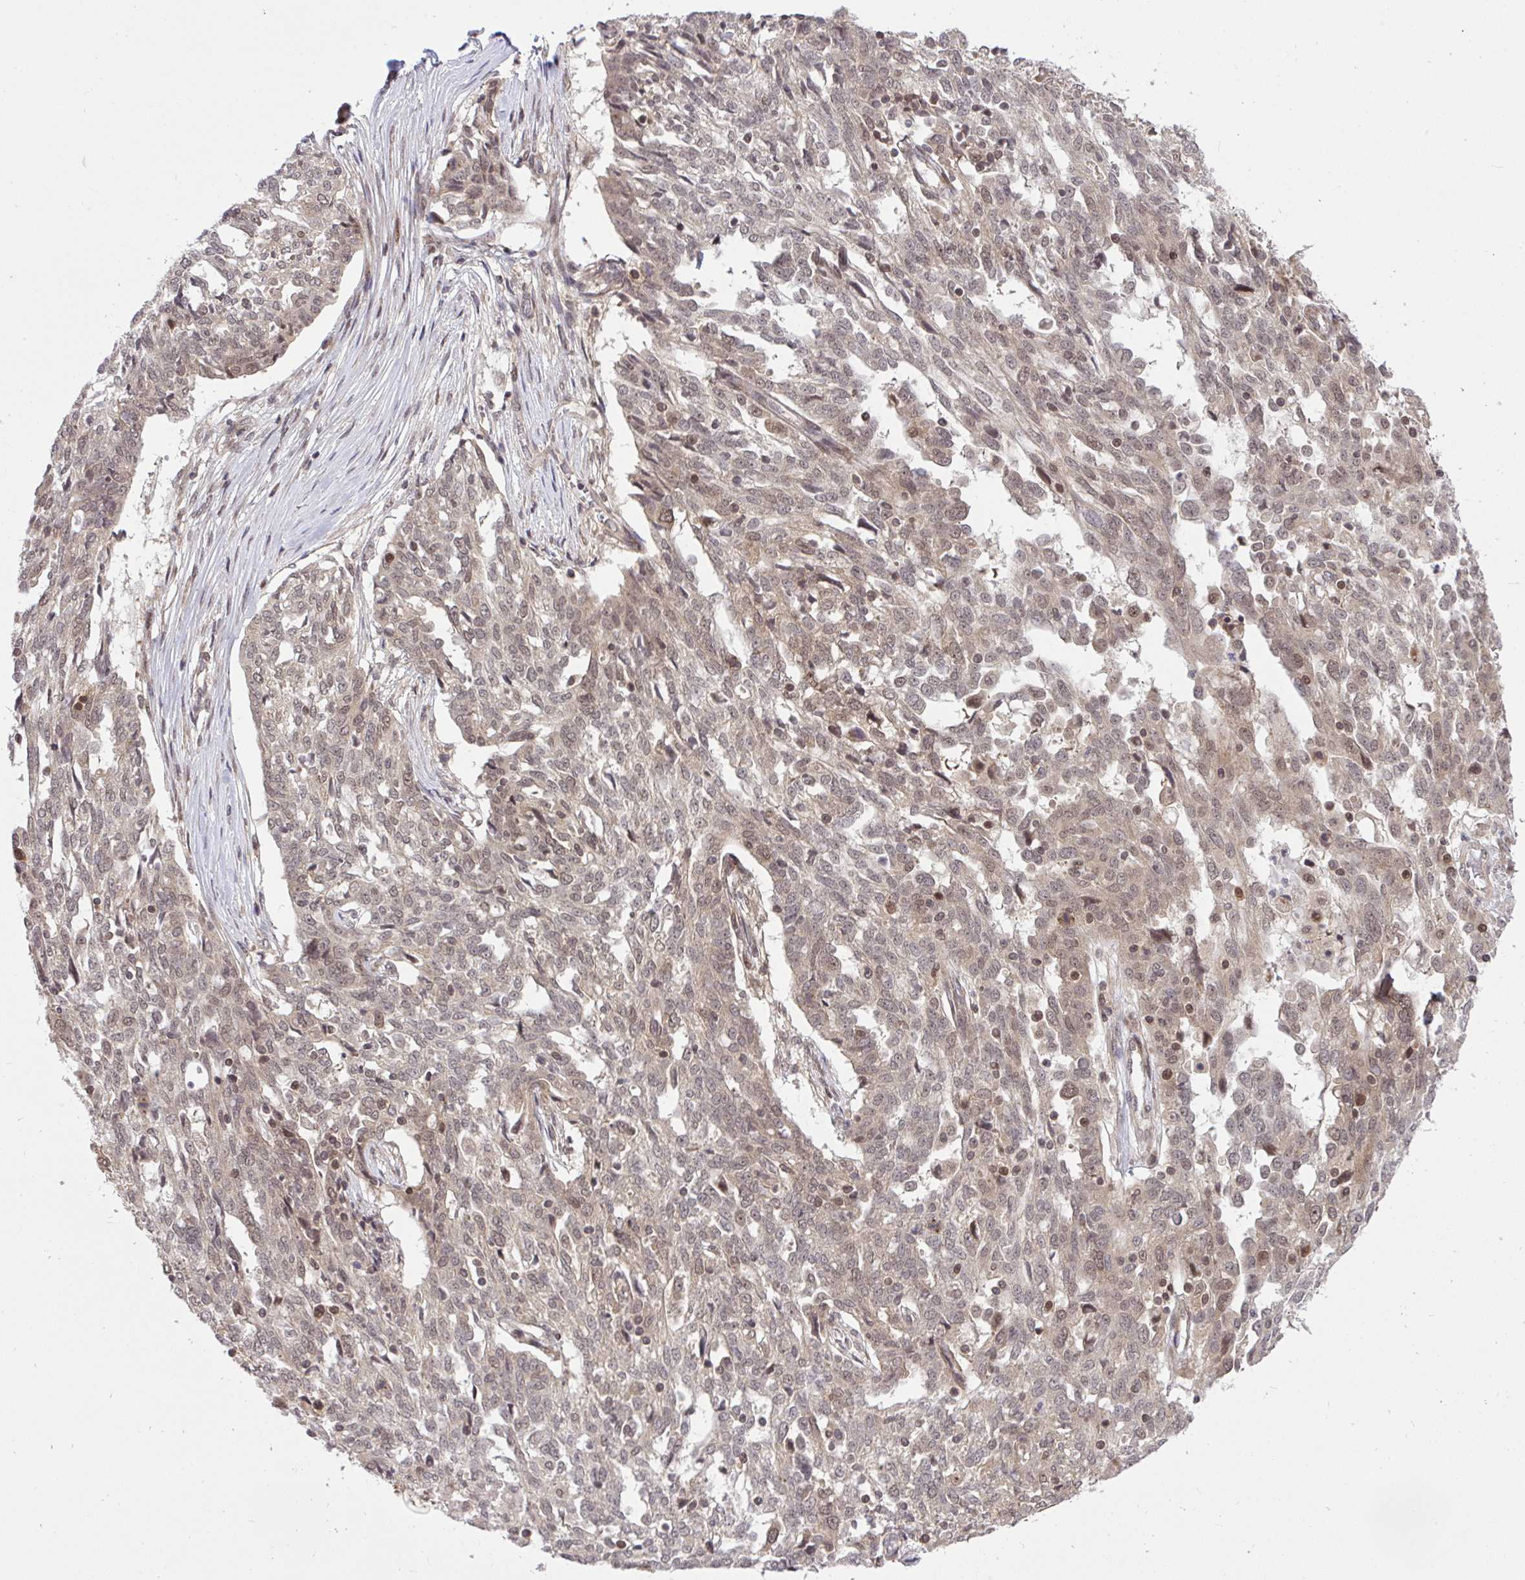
{"staining": {"intensity": "weak", "quantity": ">75%", "location": "cytoplasmic/membranous"}, "tissue": "ovarian cancer", "cell_type": "Tumor cells", "image_type": "cancer", "snomed": [{"axis": "morphology", "description": "Cystadenocarcinoma, serous, NOS"}, {"axis": "topography", "description": "Ovary"}], "caption": "There is low levels of weak cytoplasmic/membranous expression in tumor cells of ovarian cancer (serous cystadenocarcinoma), as demonstrated by immunohistochemical staining (brown color).", "gene": "ERI1", "patient": {"sex": "female", "age": 67}}